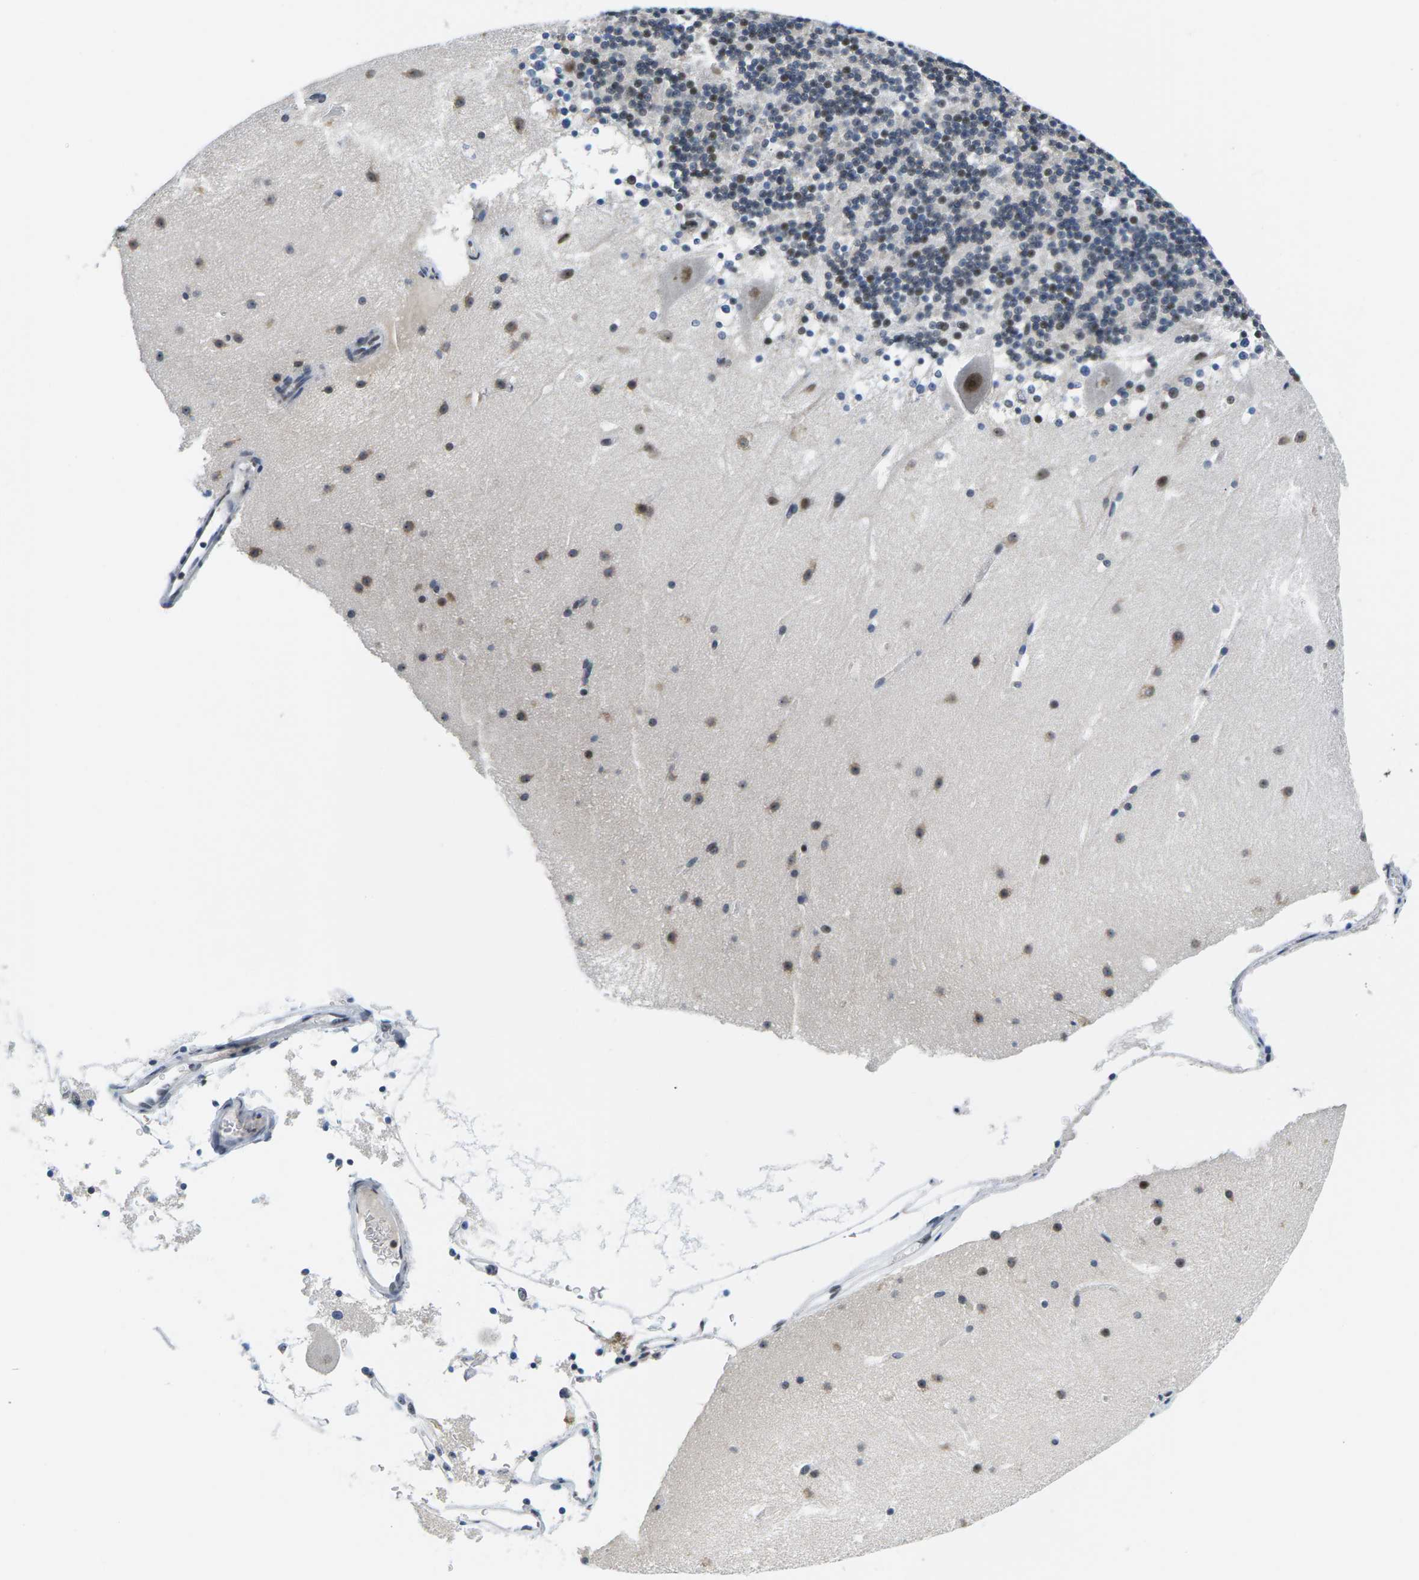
{"staining": {"intensity": "weak", "quantity": "25%-75%", "location": "nuclear"}, "tissue": "cerebellum", "cell_type": "Cells in granular layer", "image_type": "normal", "snomed": [{"axis": "morphology", "description": "Normal tissue, NOS"}, {"axis": "topography", "description": "Cerebellum"}], "caption": "Immunohistochemical staining of benign cerebellum demonstrates weak nuclear protein expression in about 25%-75% of cells in granular layer. (DAB IHC, brown staining for protein, blue staining for nuclei).", "gene": "NSRP1", "patient": {"sex": "male", "age": 45}}